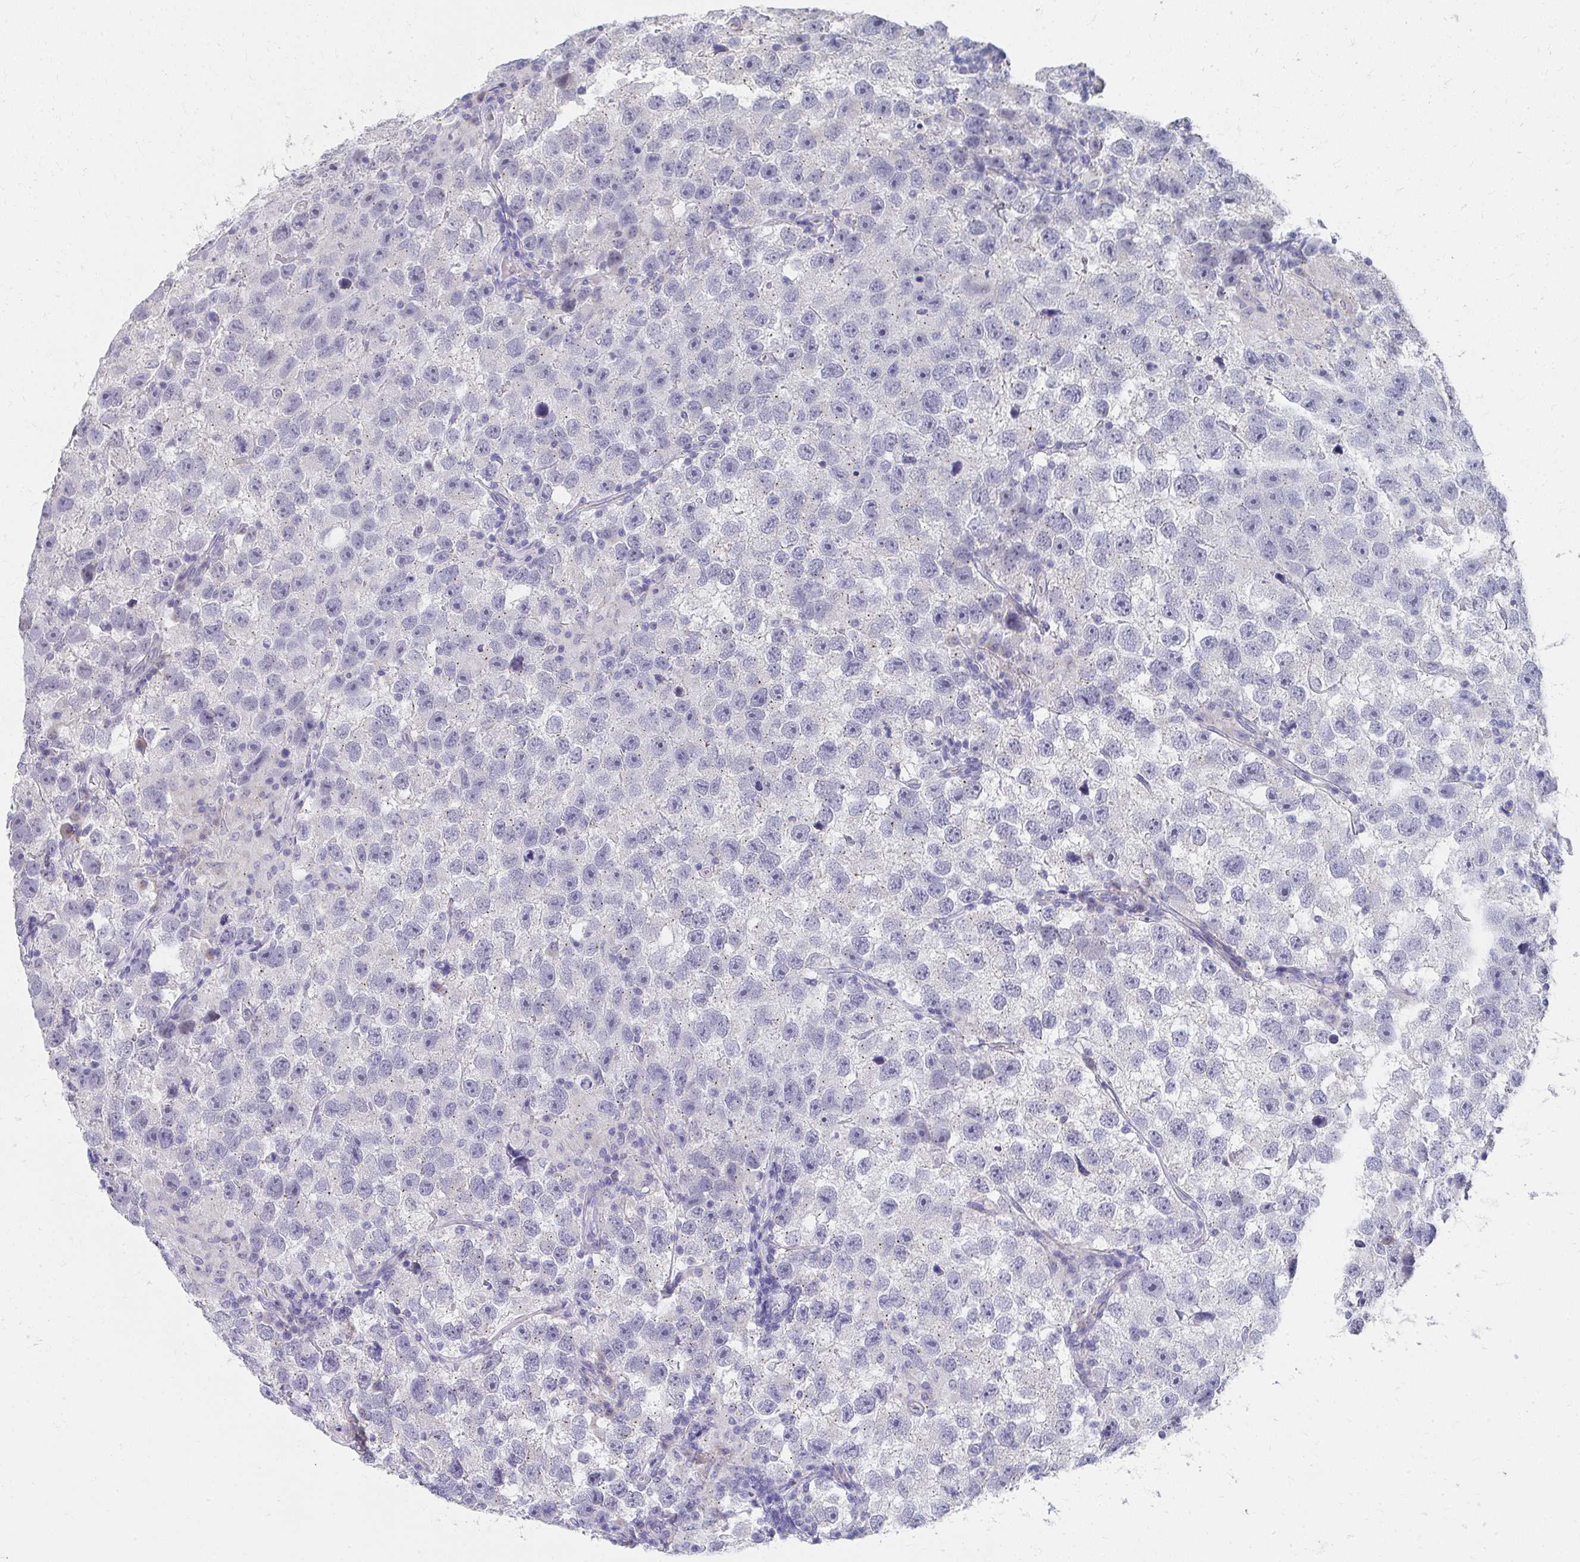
{"staining": {"intensity": "negative", "quantity": "none", "location": "none"}, "tissue": "testis cancer", "cell_type": "Tumor cells", "image_type": "cancer", "snomed": [{"axis": "morphology", "description": "Seminoma, NOS"}, {"axis": "topography", "description": "Testis"}], "caption": "This is an IHC micrograph of testis seminoma. There is no positivity in tumor cells.", "gene": "TMPRSS2", "patient": {"sex": "male", "age": 26}}